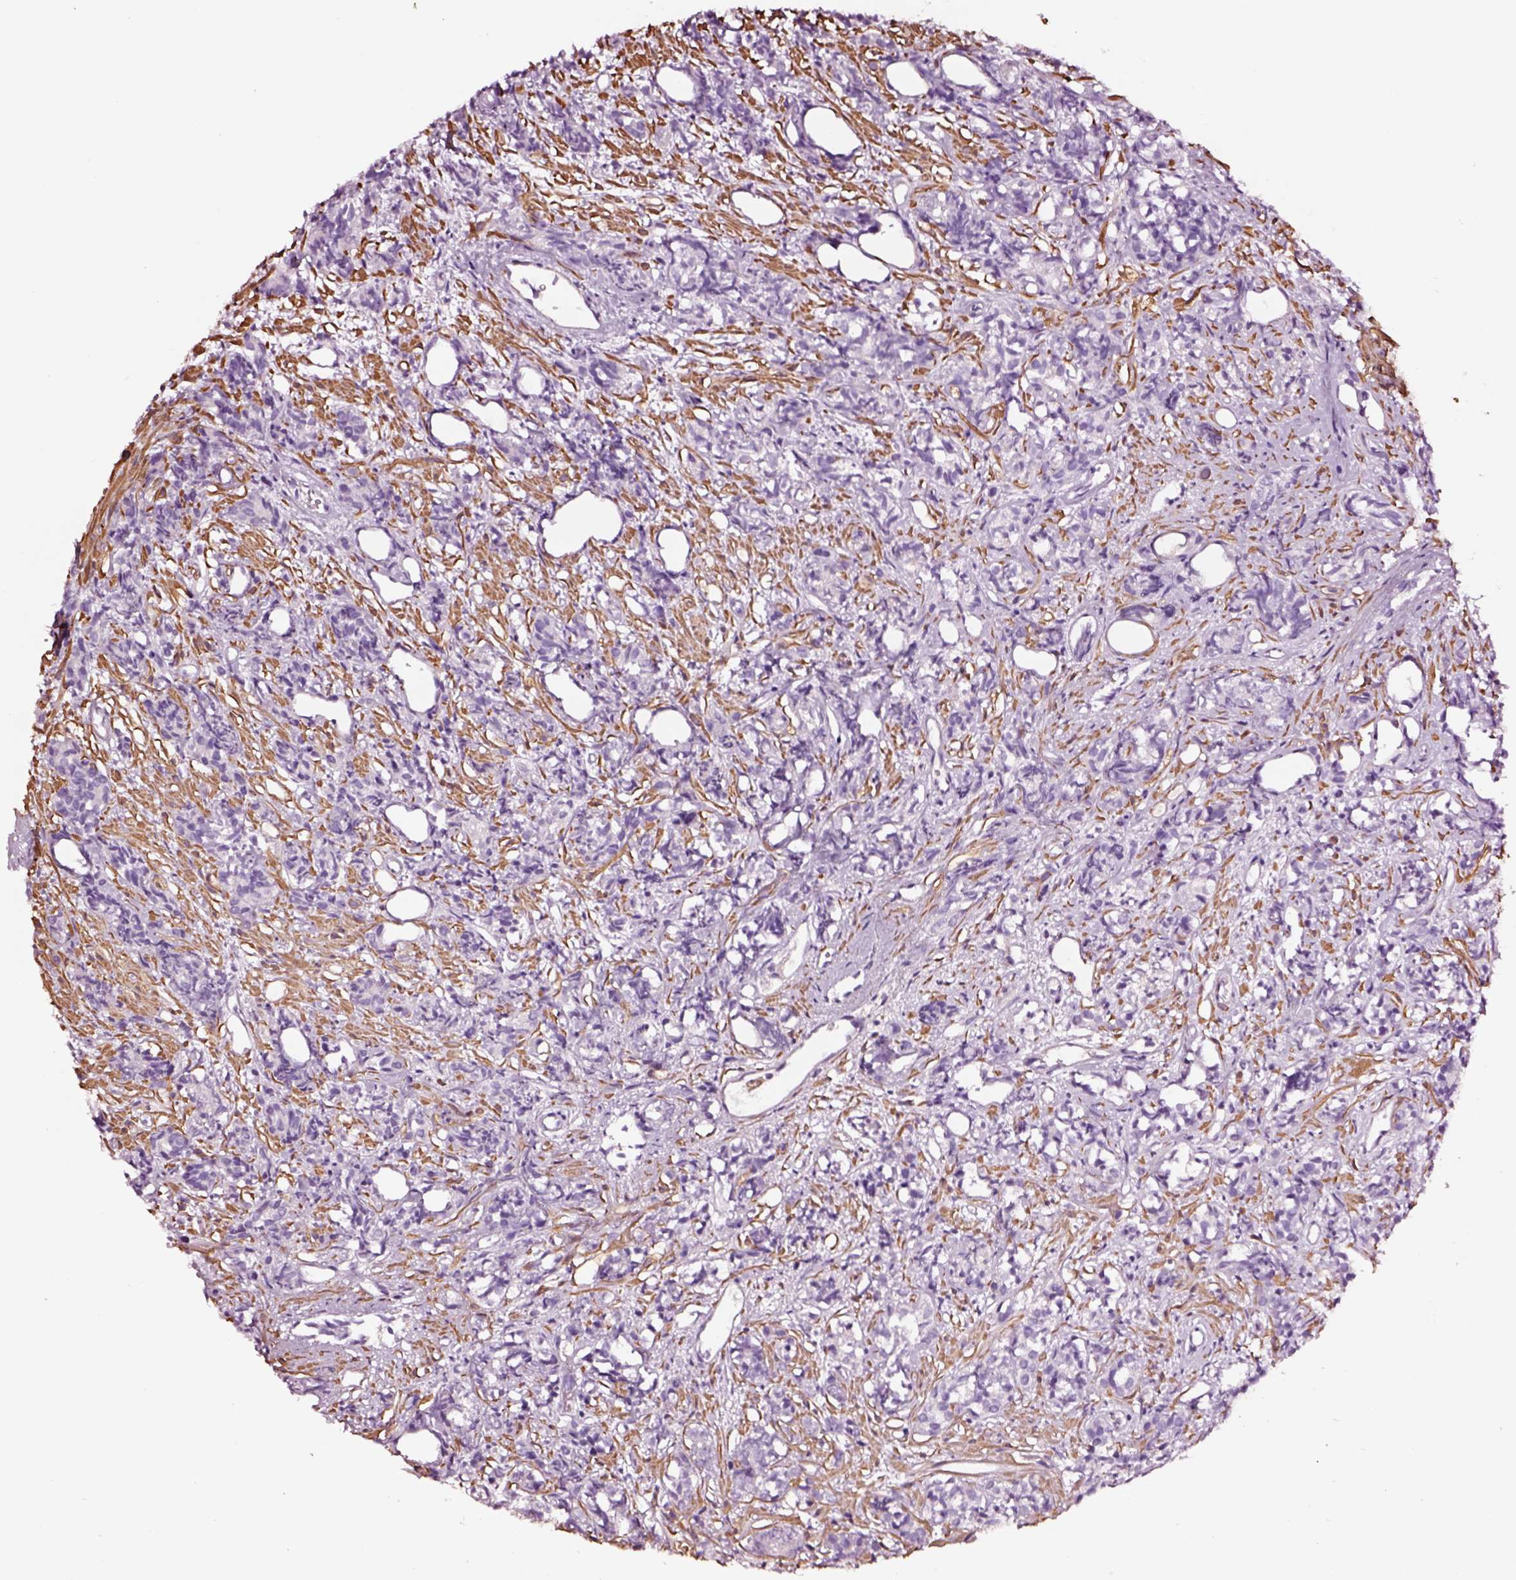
{"staining": {"intensity": "negative", "quantity": "none", "location": "none"}, "tissue": "prostate cancer", "cell_type": "Tumor cells", "image_type": "cancer", "snomed": [{"axis": "morphology", "description": "Adenocarcinoma, High grade"}, {"axis": "topography", "description": "Prostate"}], "caption": "There is no significant positivity in tumor cells of prostate cancer (adenocarcinoma (high-grade)). (Stains: DAB immunohistochemistry with hematoxylin counter stain, Microscopy: brightfield microscopy at high magnification).", "gene": "SOX10", "patient": {"sex": "male", "age": 84}}